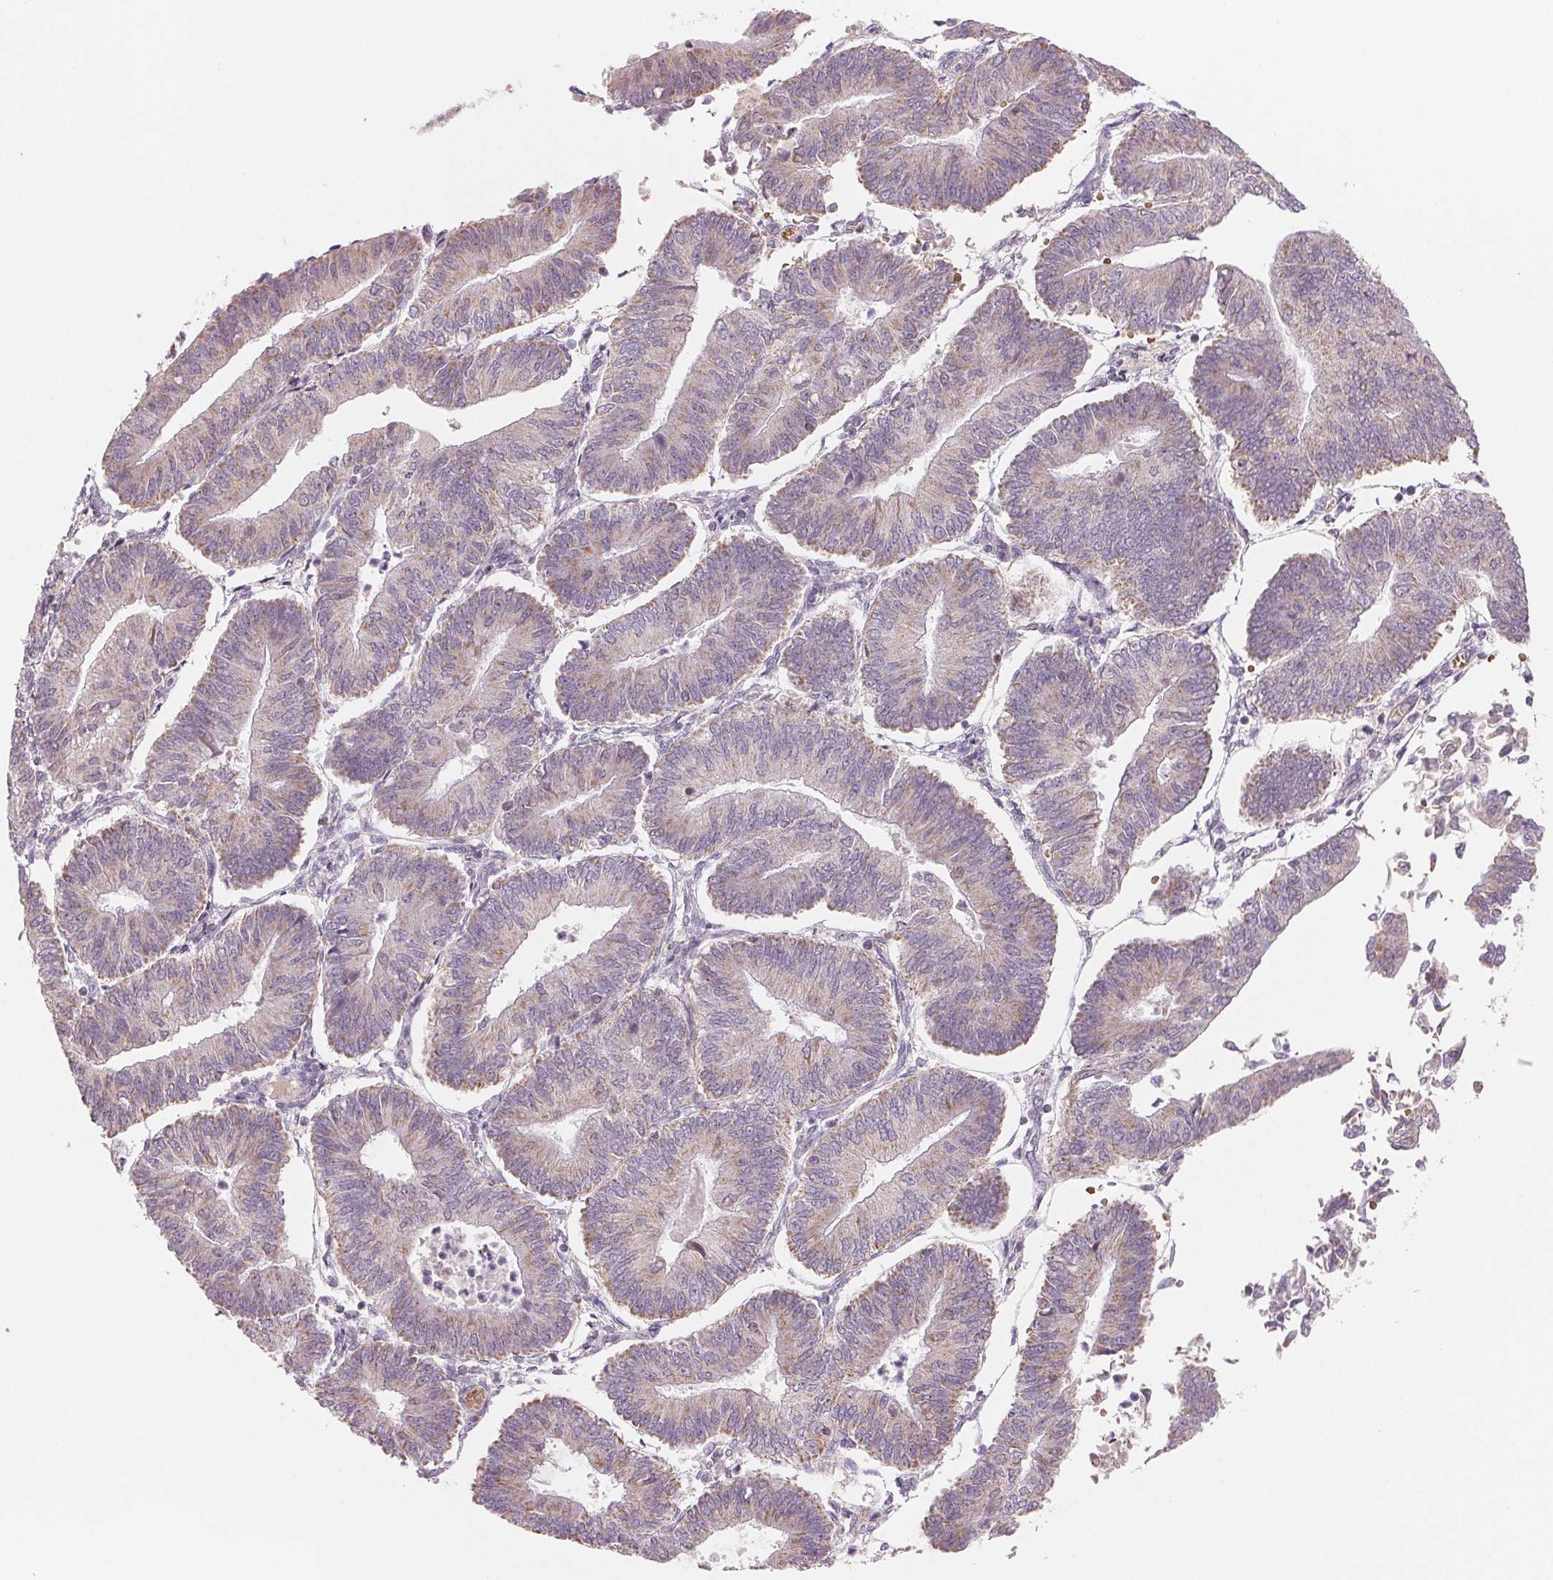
{"staining": {"intensity": "negative", "quantity": "none", "location": "none"}, "tissue": "endometrial cancer", "cell_type": "Tumor cells", "image_type": "cancer", "snomed": [{"axis": "morphology", "description": "Adenocarcinoma, NOS"}, {"axis": "topography", "description": "Endometrium"}], "caption": "High magnification brightfield microscopy of endometrial cancer stained with DAB (brown) and counterstained with hematoxylin (blue): tumor cells show no significant positivity.", "gene": "HINT2", "patient": {"sex": "female", "age": 65}}